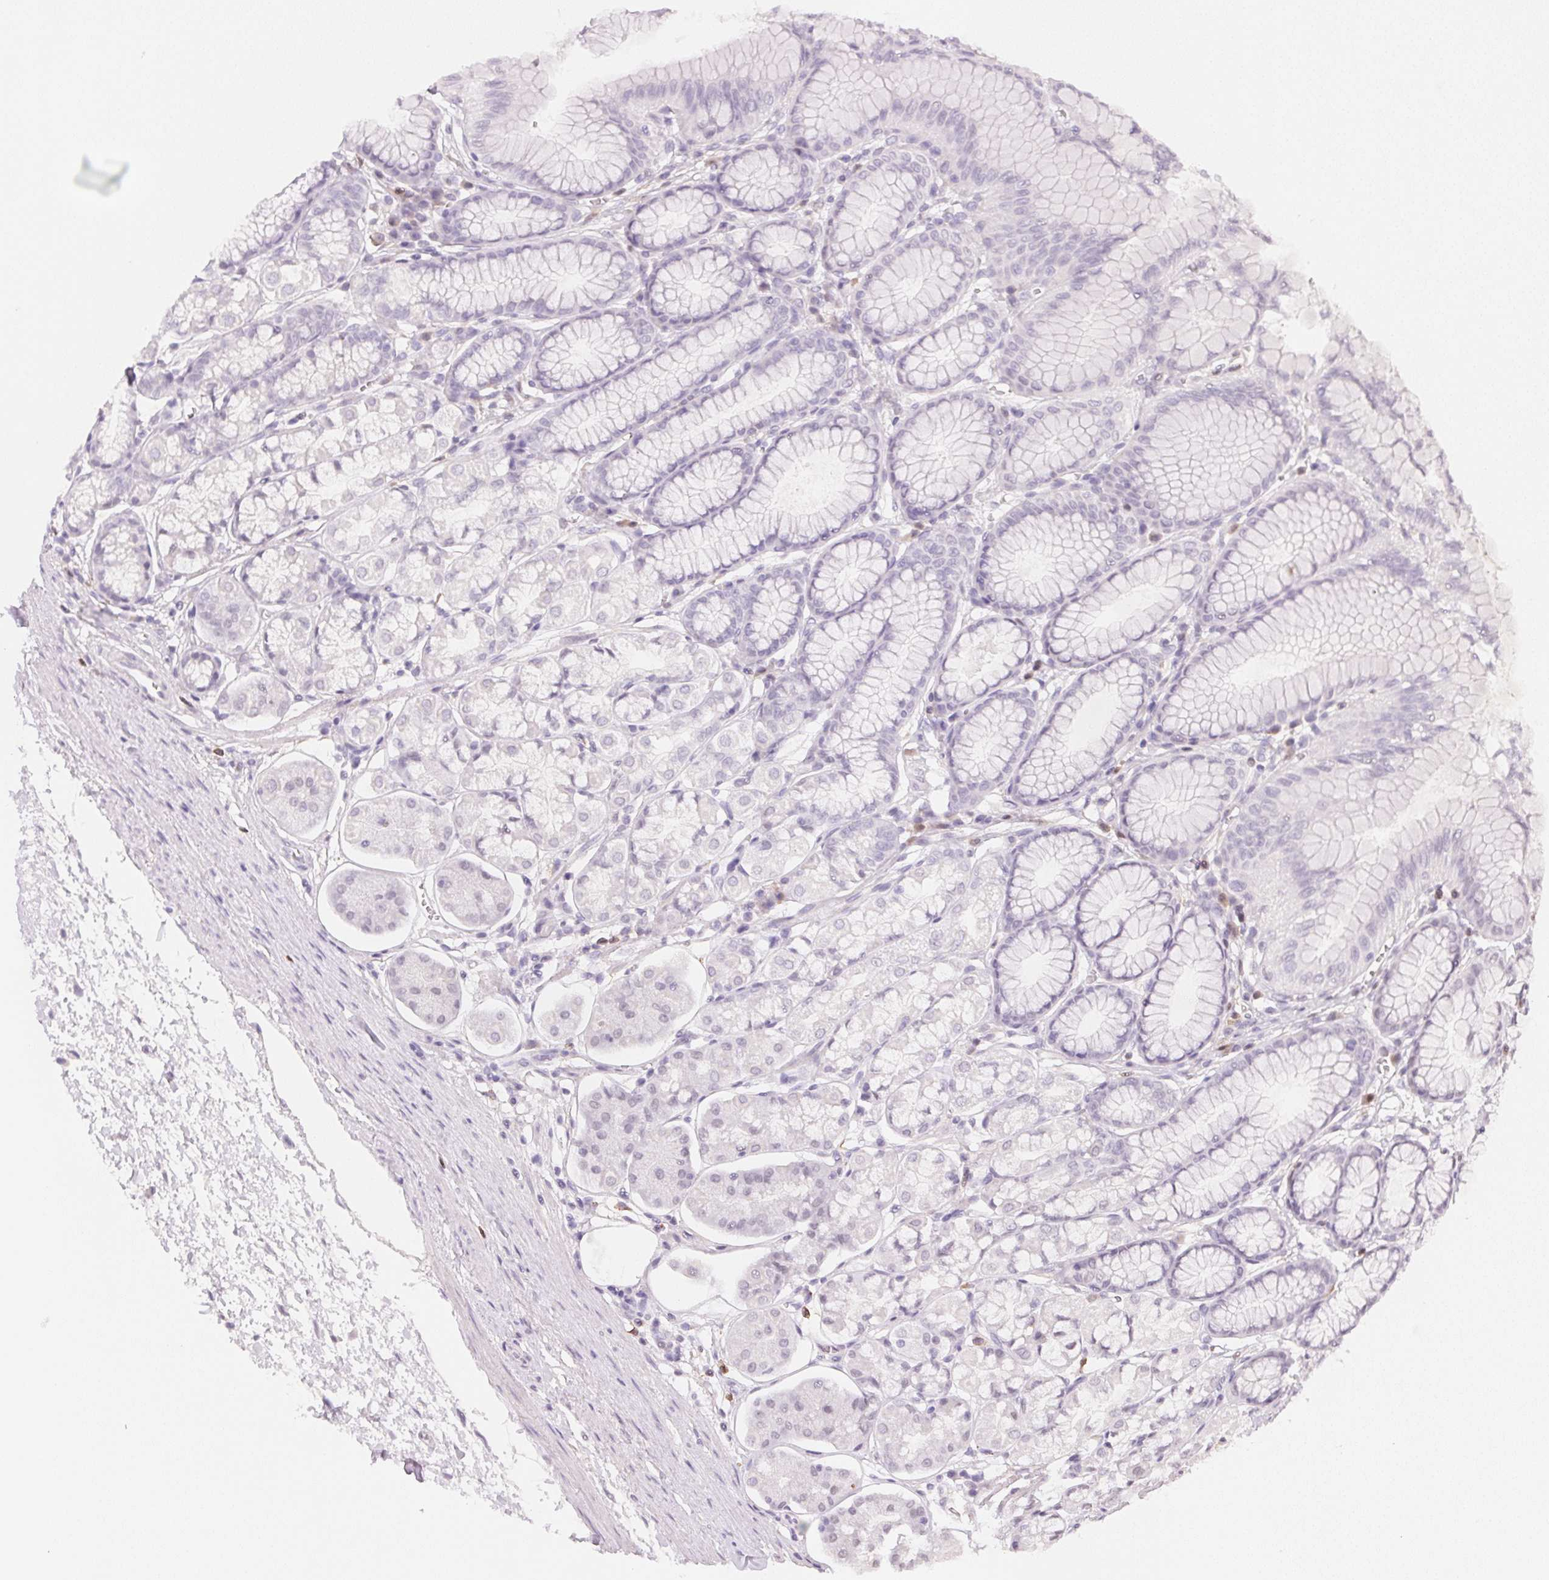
{"staining": {"intensity": "negative", "quantity": "none", "location": "none"}, "tissue": "stomach", "cell_type": "Glandular cells", "image_type": "normal", "snomed": [{"axis": "morphology", "description": "Normal tissue, NOS"}, {"axis": "topography", "description": "Stomach"}, {"axis": "topography", "description": "Stomach, lower"}], "caption": "Glandular cells are negative for protein expression in benign human stomach.", "gene": "FNDC4", "patient": {"sex": "male", "age": 76}}